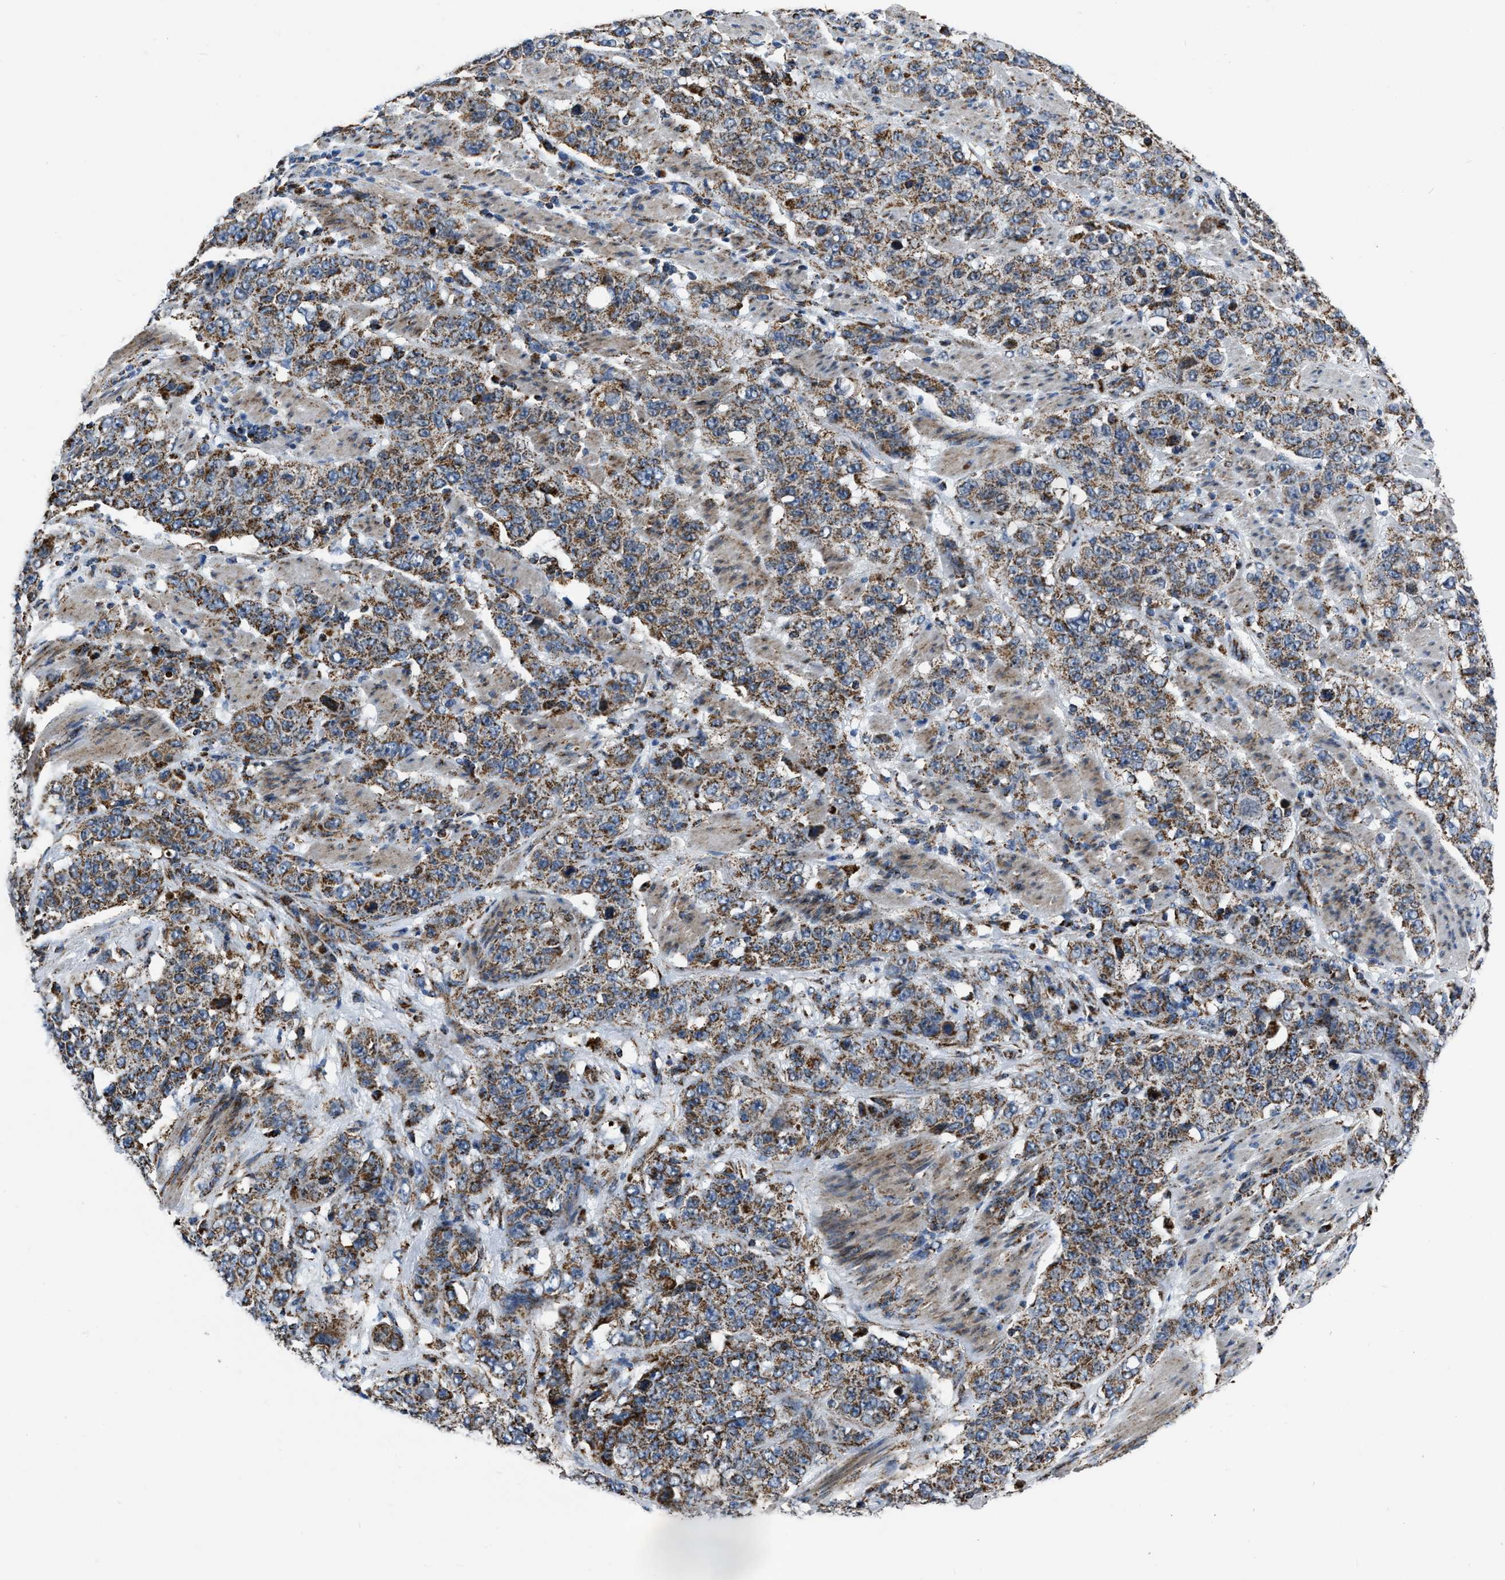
{"staining": {"intensity": "moderate", "quantity": ">75%", "location": "cytoplasmic/membranous"}, "tissue": "stomach cancer", "cell_type": "Tumor cells", "image_type": "cancer", "snomed": [{"axis": "morphology", "description": "Adenocarcinoma, NOS"}, {"axis": "topography", "description": "Stomach"}], "caption": "Immunohistochemical staining of stomach adenocarcinoma exhibits moderate cytoplasmic/membranous protein positivity in approximately >75% of tumor cells. Nuclei are stained in blue.", "gene": "NSD3", "patient": {"sex": "male", "age": 48}}